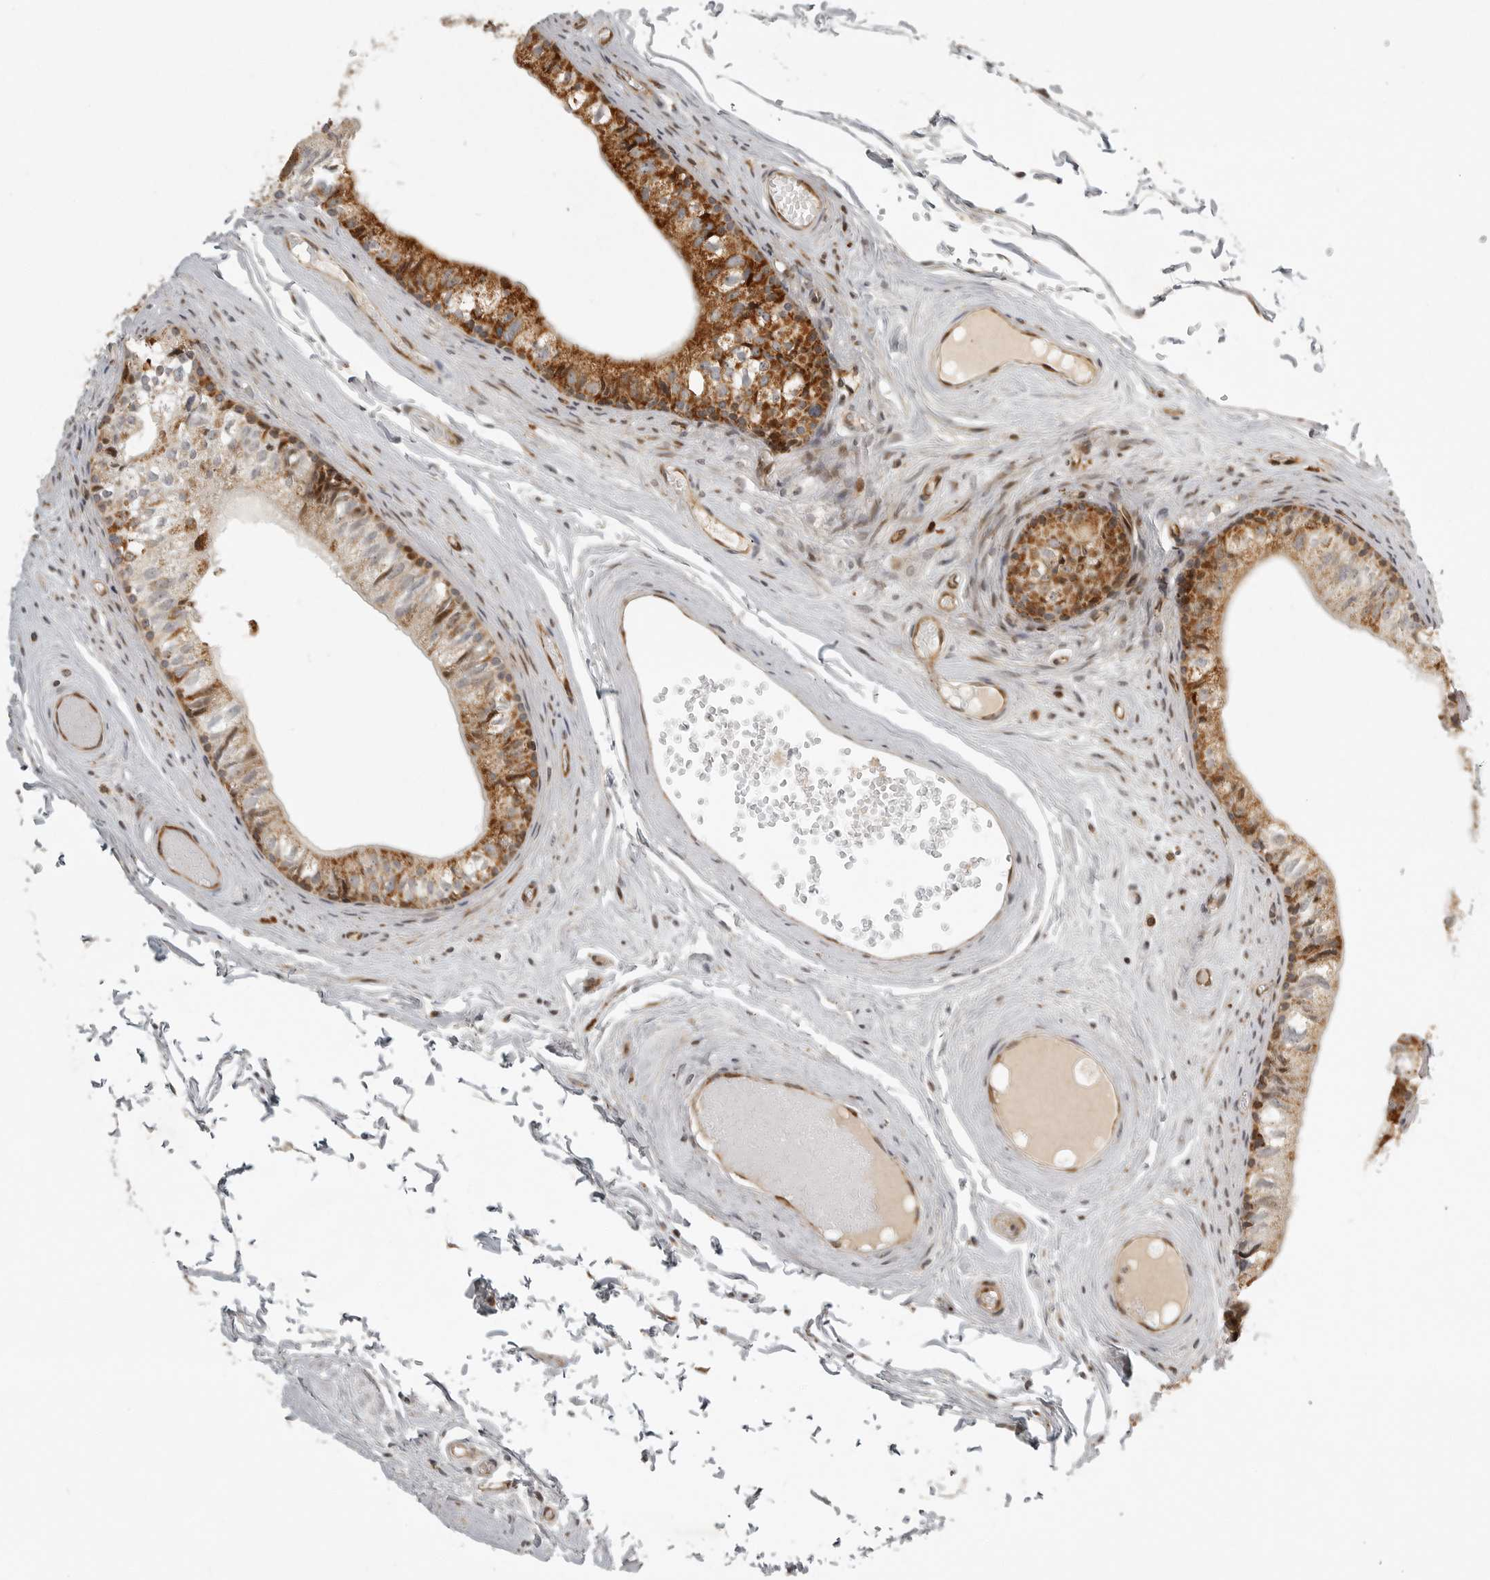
{"staining": {"intensity": "strong", "quantity": ">75%", "location": "cytoplasmic/membranous"}, "tissue": "epididymis", "cell_type": "Glandular cells", "image_type": "normal", "snomed": [{"axis": "morphology", "description": "Normal tissue, NOS"}, {"axis": "topography", "description": "Epididymis"}], "caption": "Protein staining of benign epididymis displays strong cytoplasmic/membranous expression in about >75% of glandular cells.", "gene": "NARS2", "patient": {"sex": "male", "age": 79}}